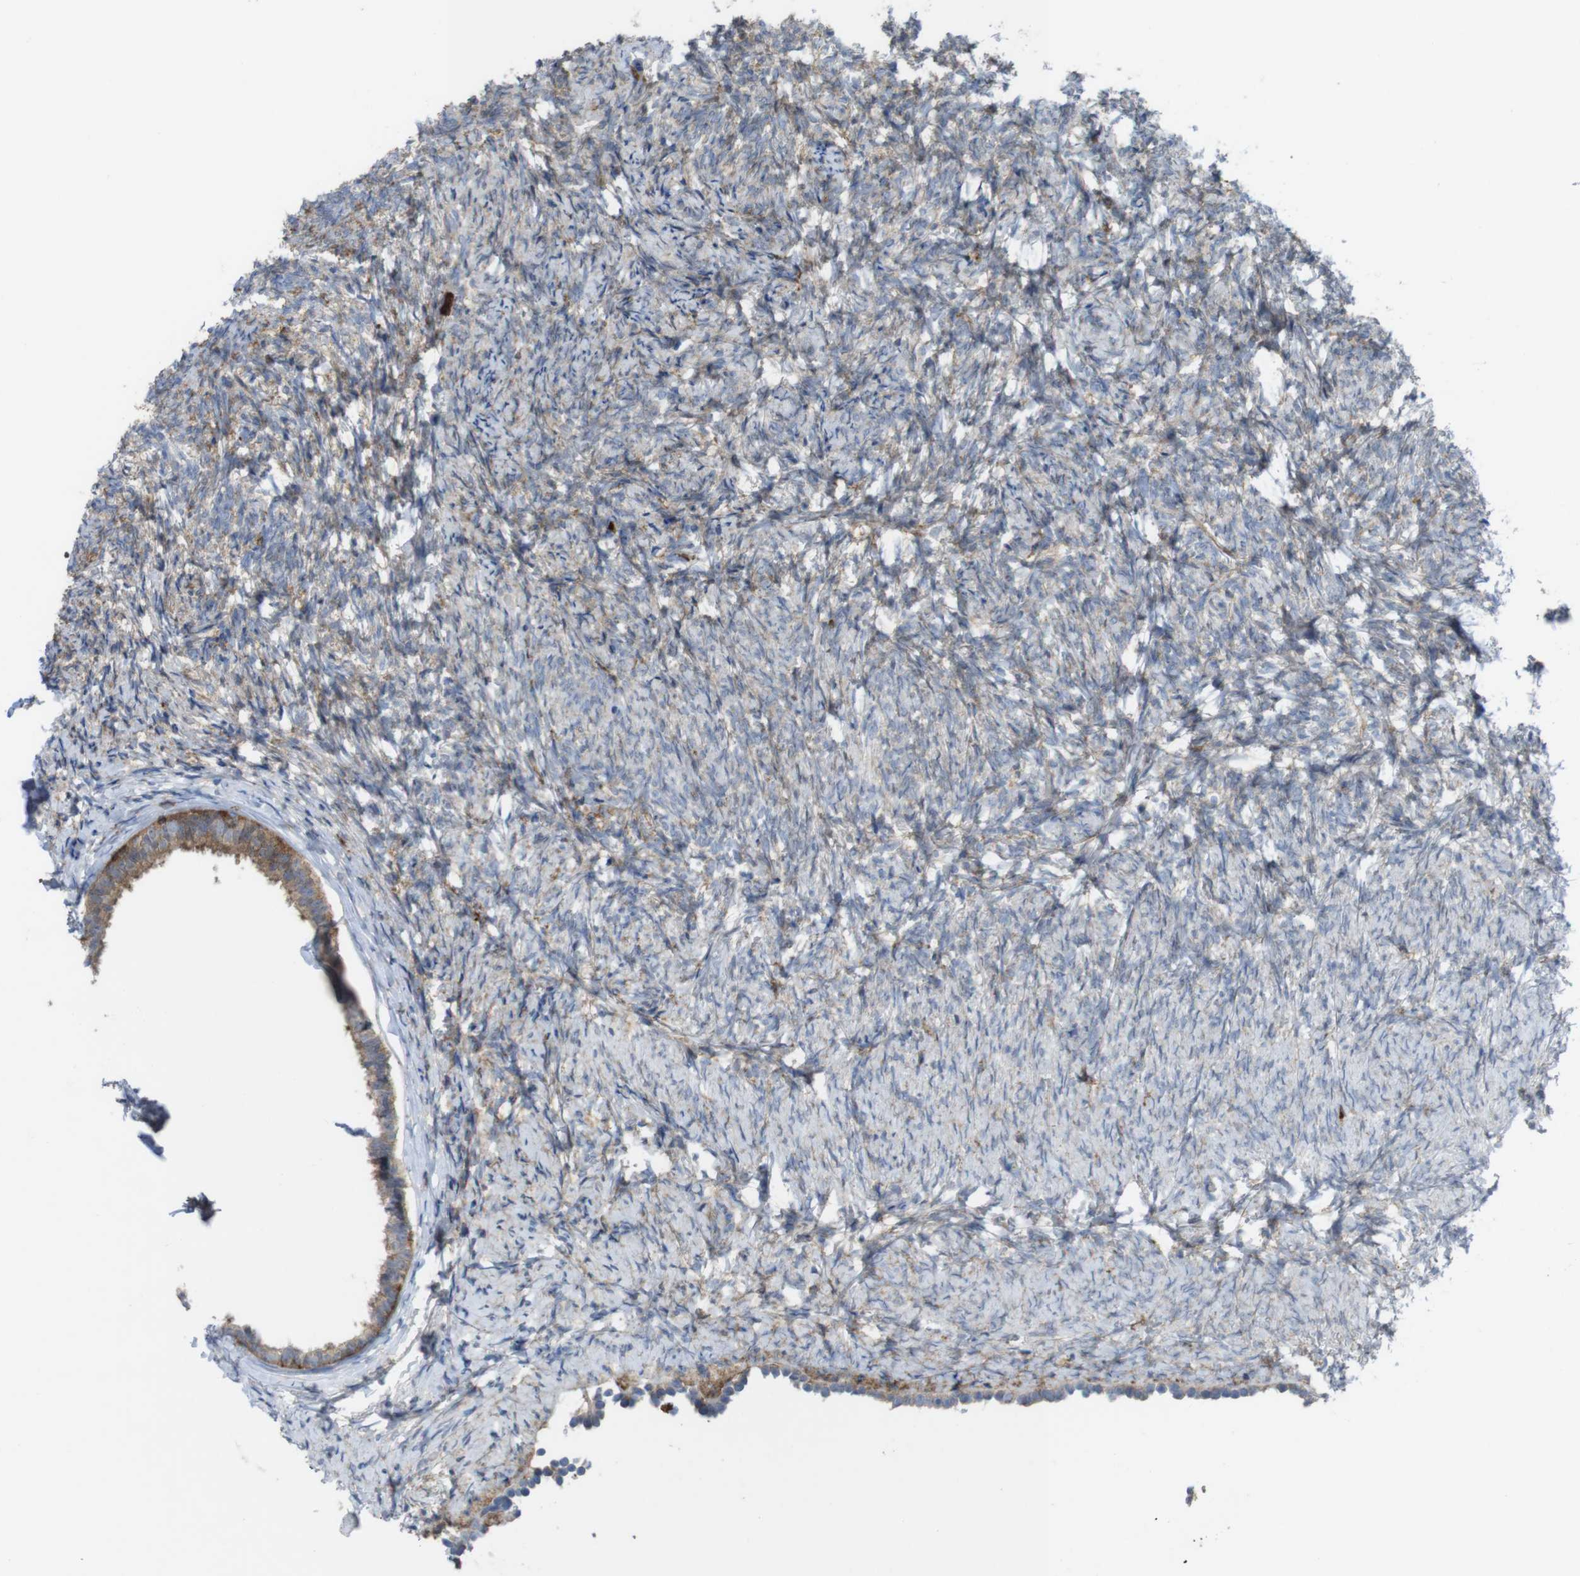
{"staining": {"intensity": "weak", "quantity": ">75%", "location": "cytoplasmic/membranous"}, "tissue": "ovary", "cell_type": "Follicle cells", "image_type": "normal", "snomed": [{"axis": "morphology", "description": "Normal tissue, NOS"}, {"axis": "topography", "description": "Ovary"}], "caption": "Ovary stained for a protein exhibits weak cytoplasmic/membranous positivity in follicle cells. (DAB (3,3'-diaminobenzidine) IHC with brightfield microscopy, high magnification).", "gene": "PRKCD", "patient": {"sex": "female", "age": 60}}